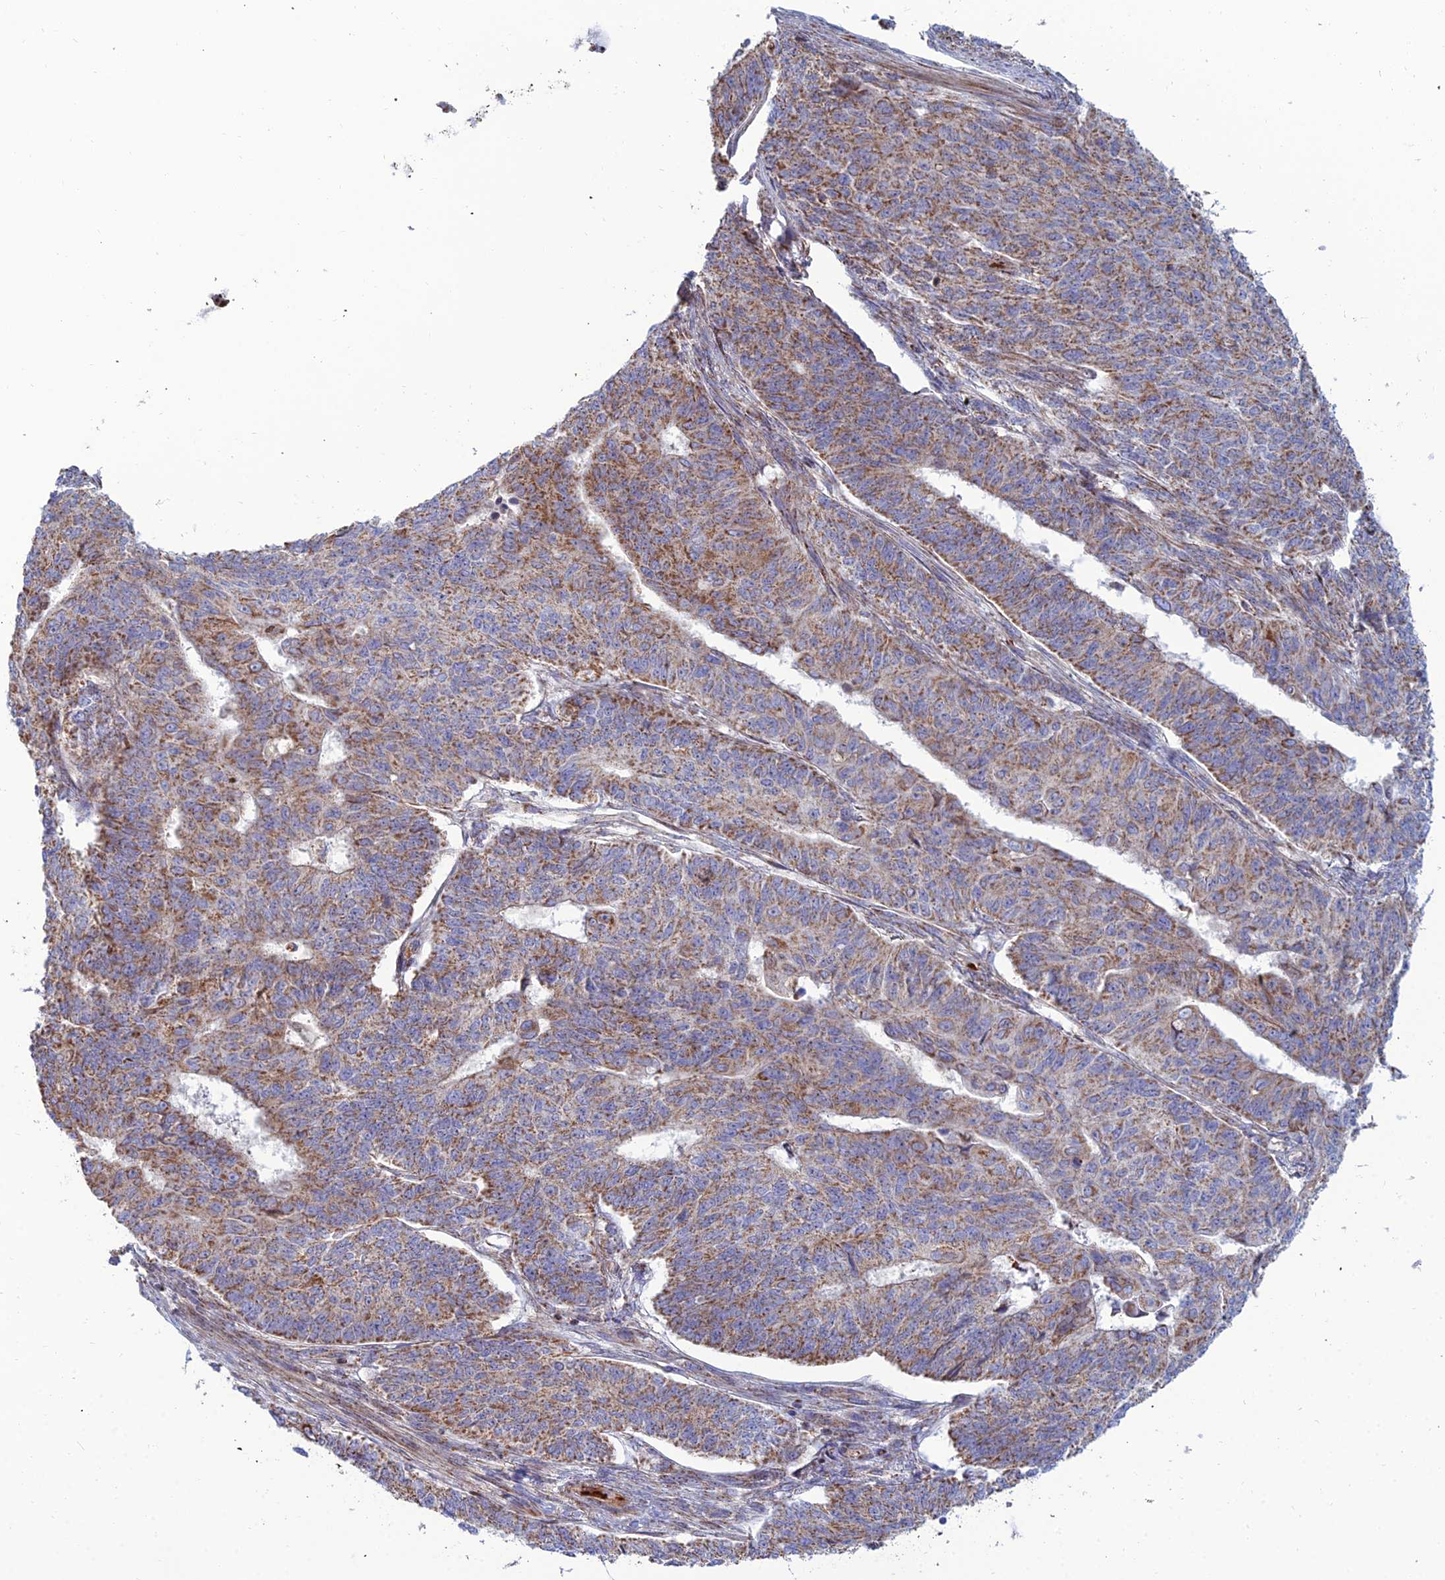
{"staining": {"intensity": "moderate", "quantity": ">75%", "location": "cytoplasmic/membranous"}, "tissue": "endometrial cancer", "cell_type": "Tumor cells", "image_type": "cancer", "snomed": [{"axis": "morphology", "description": "Adenocarcinoma, NOS"}, {"axis": "topography", "description": "Endometrium"}], "caption": "Immunohistochemistry image of neoplastic tissue: adenocarcinoma (endometrial) stained using immunohistochemistry (IHC) exhibits medium levels of moderate protein expression localized specifically in the cytoplasmic/membranous of tumor cells, appearing as a cytoplasmic/membranous brown color.", "gene": "SLC35F4", "patient": {"sex": "female", "age": 32}}